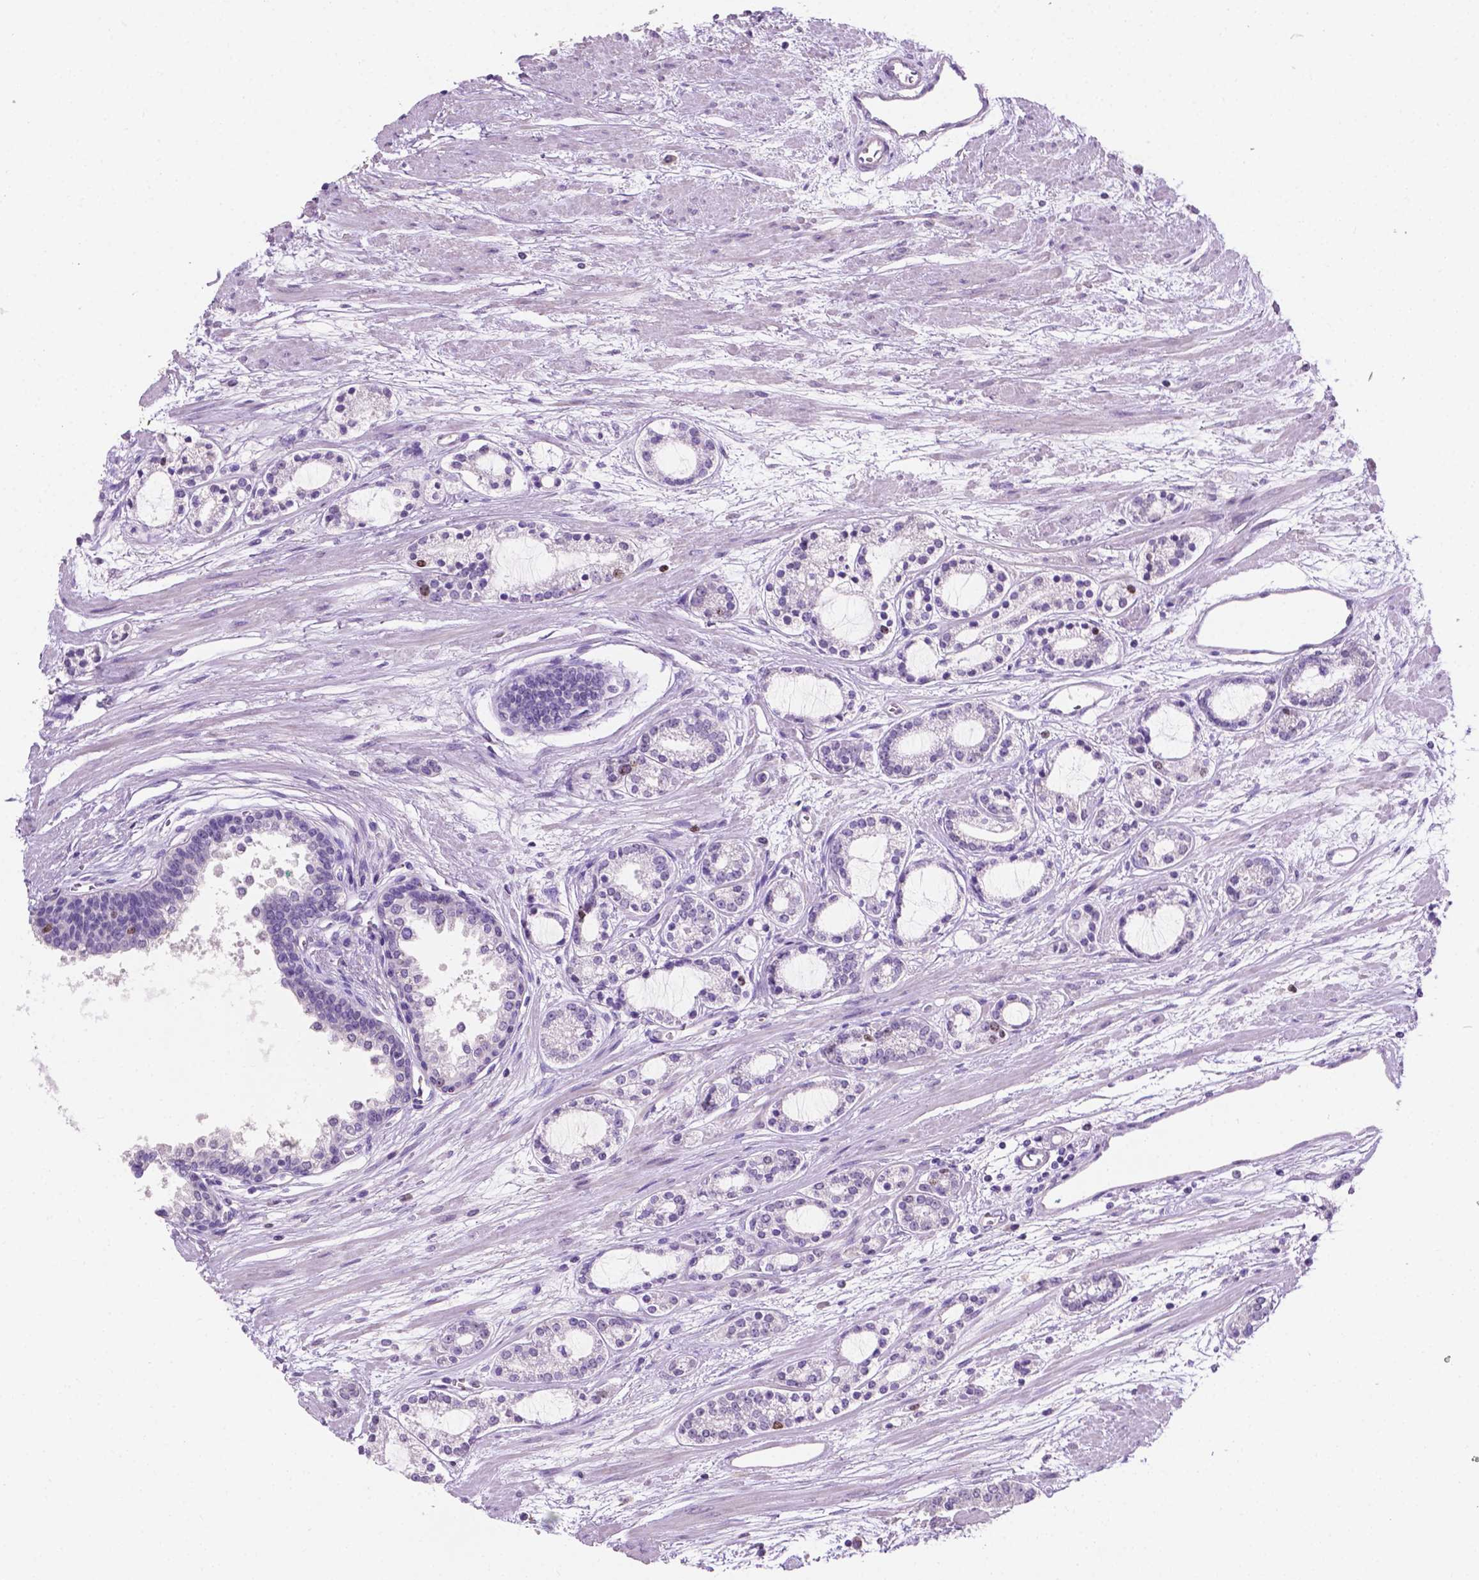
{"staining": {"intensity": "negative", "quantity": "none", "location": "none"}, "tissue": "prostate cancer", "cell_type": "Tumor cells", "image_type": "cancer", "snomed": [{"axis": "morphology", "description": "Adenocarcinoma, Medium grade"}, {"axis": "topography", "description": "Prostate"}], "caption": "The photomicrograph reveals no staining of tumor cells in prostate adenocarcinoma (medium-grade). The staining was performed using DAB to visualize the protein expression in brown, while the nuclei were stained in blue with hematoxylin (Magnification: 20x).", "gene": "SIAH2", "patient": {"sex": "male", "age": 57}}